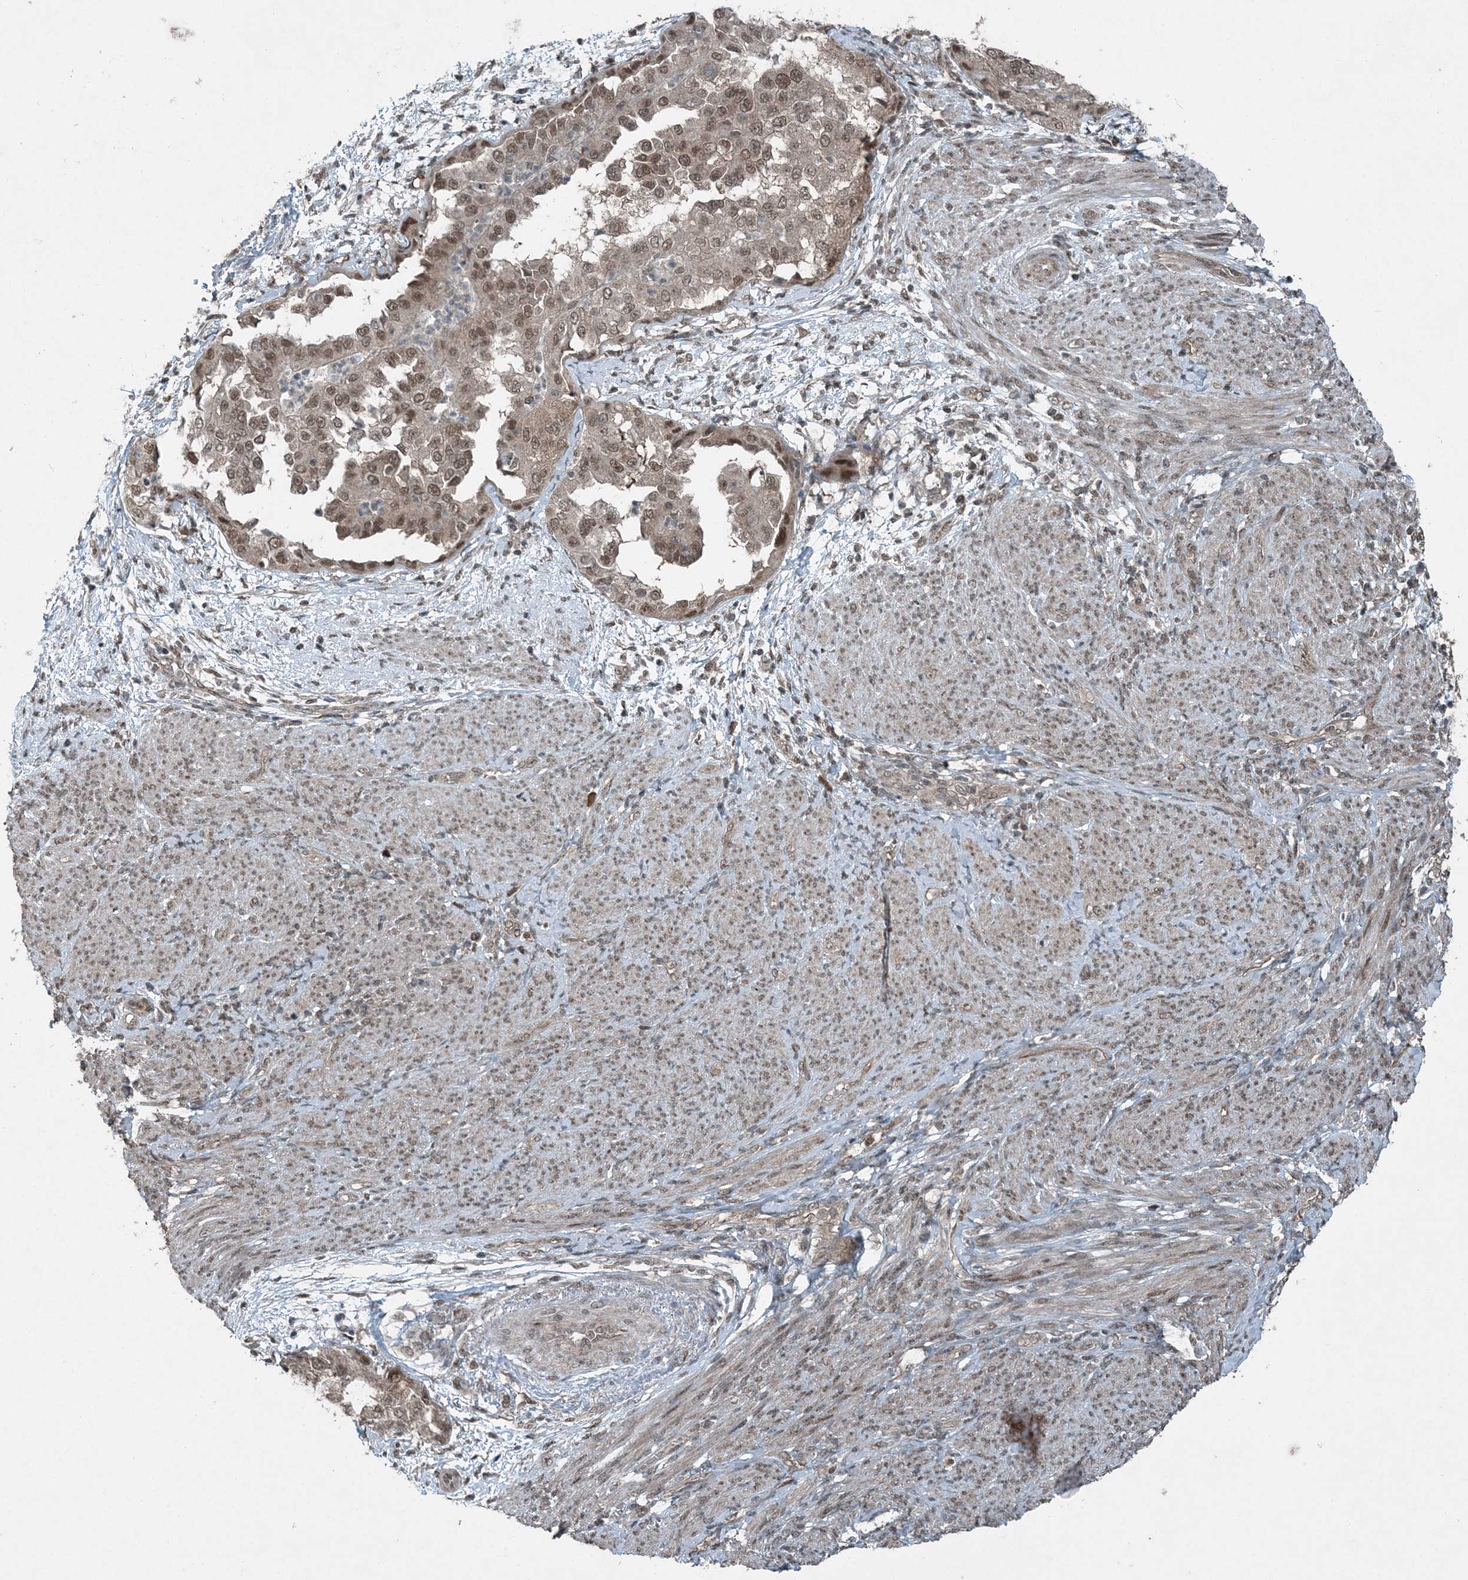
{"staining": {"intensity": "moderate", "quantity": ">75%", "location": "nuclear"}, "tissue": "endometrial cancer", "cell_type": "Tumor cells", "image_type": "cancer", "snomed": [{"axis": "morphology", "description": "Adenocarcinoma, NOS"}, {"axis": "topography", "description": "Endometrium"}], "caption": "Approximately >75% of tumor cells in human endometrial adenocarcinoma show moderate nuclear protein expression as visualized by brown immunohistochemical staining.", "gene": "COPS7B", "patient": {"sex": "female", "age": 85}}